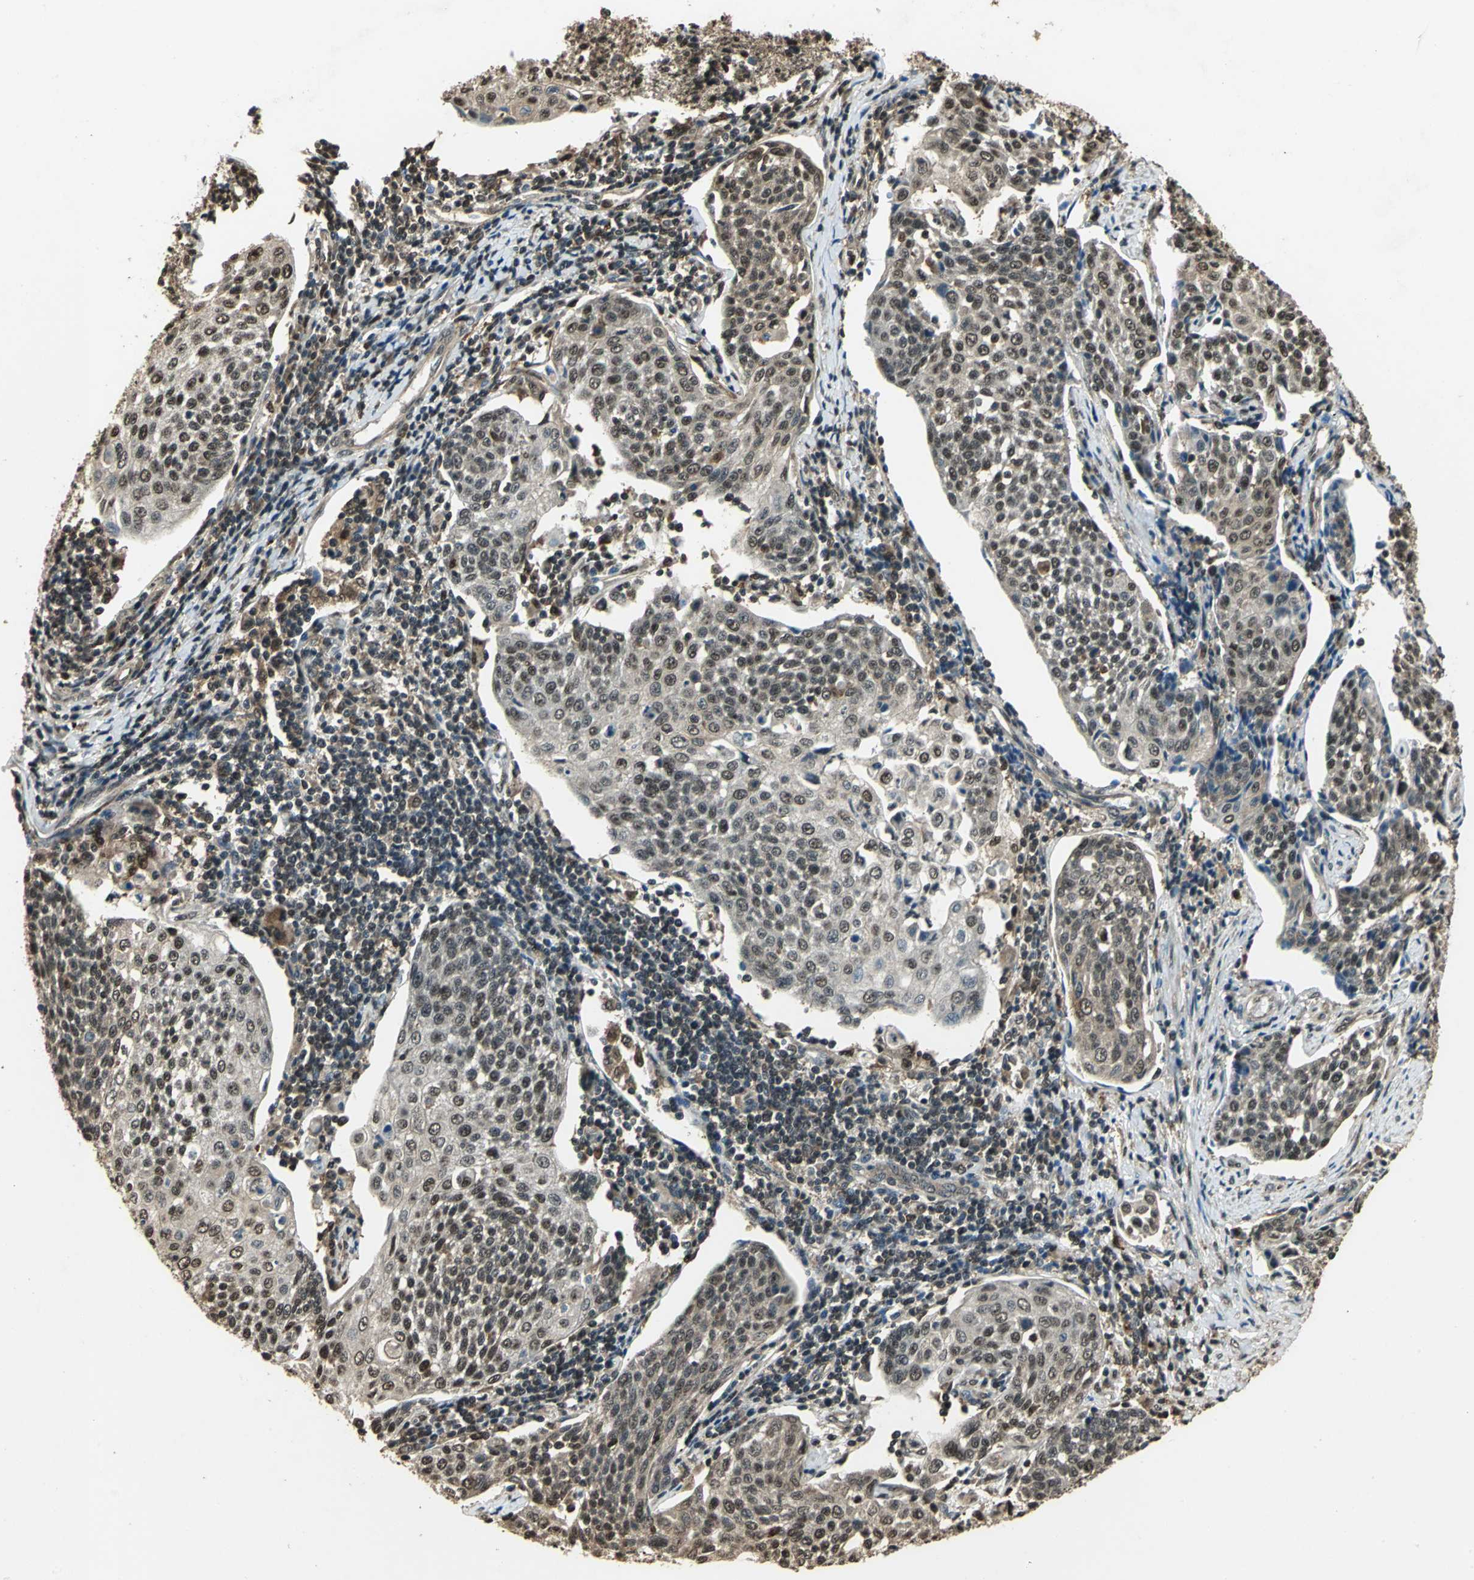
{"staining": {"intensity": "moderate", "quantity": ">75%", "location": "cytoplasmic/membranous,nuclear"}, "tissue": "cervical cancer", "cell_type": "Tumor cells", "image_type": "cancer", "snomed": [{"axis": "morphology", "description": "Squamous cell carcinoma, NOS"}, {"axis": "topography", "description": "Cervix"}], "caption": "Immunohistochemical staining of human cervical cancer (squamous cell carcinoma) displays moderate cytoplasmic/membranous and nuclear protein staining in about >75% of tumor cells.", "gene": "PPP1R13L", "patient": {"sex": "female", "age": 34}}